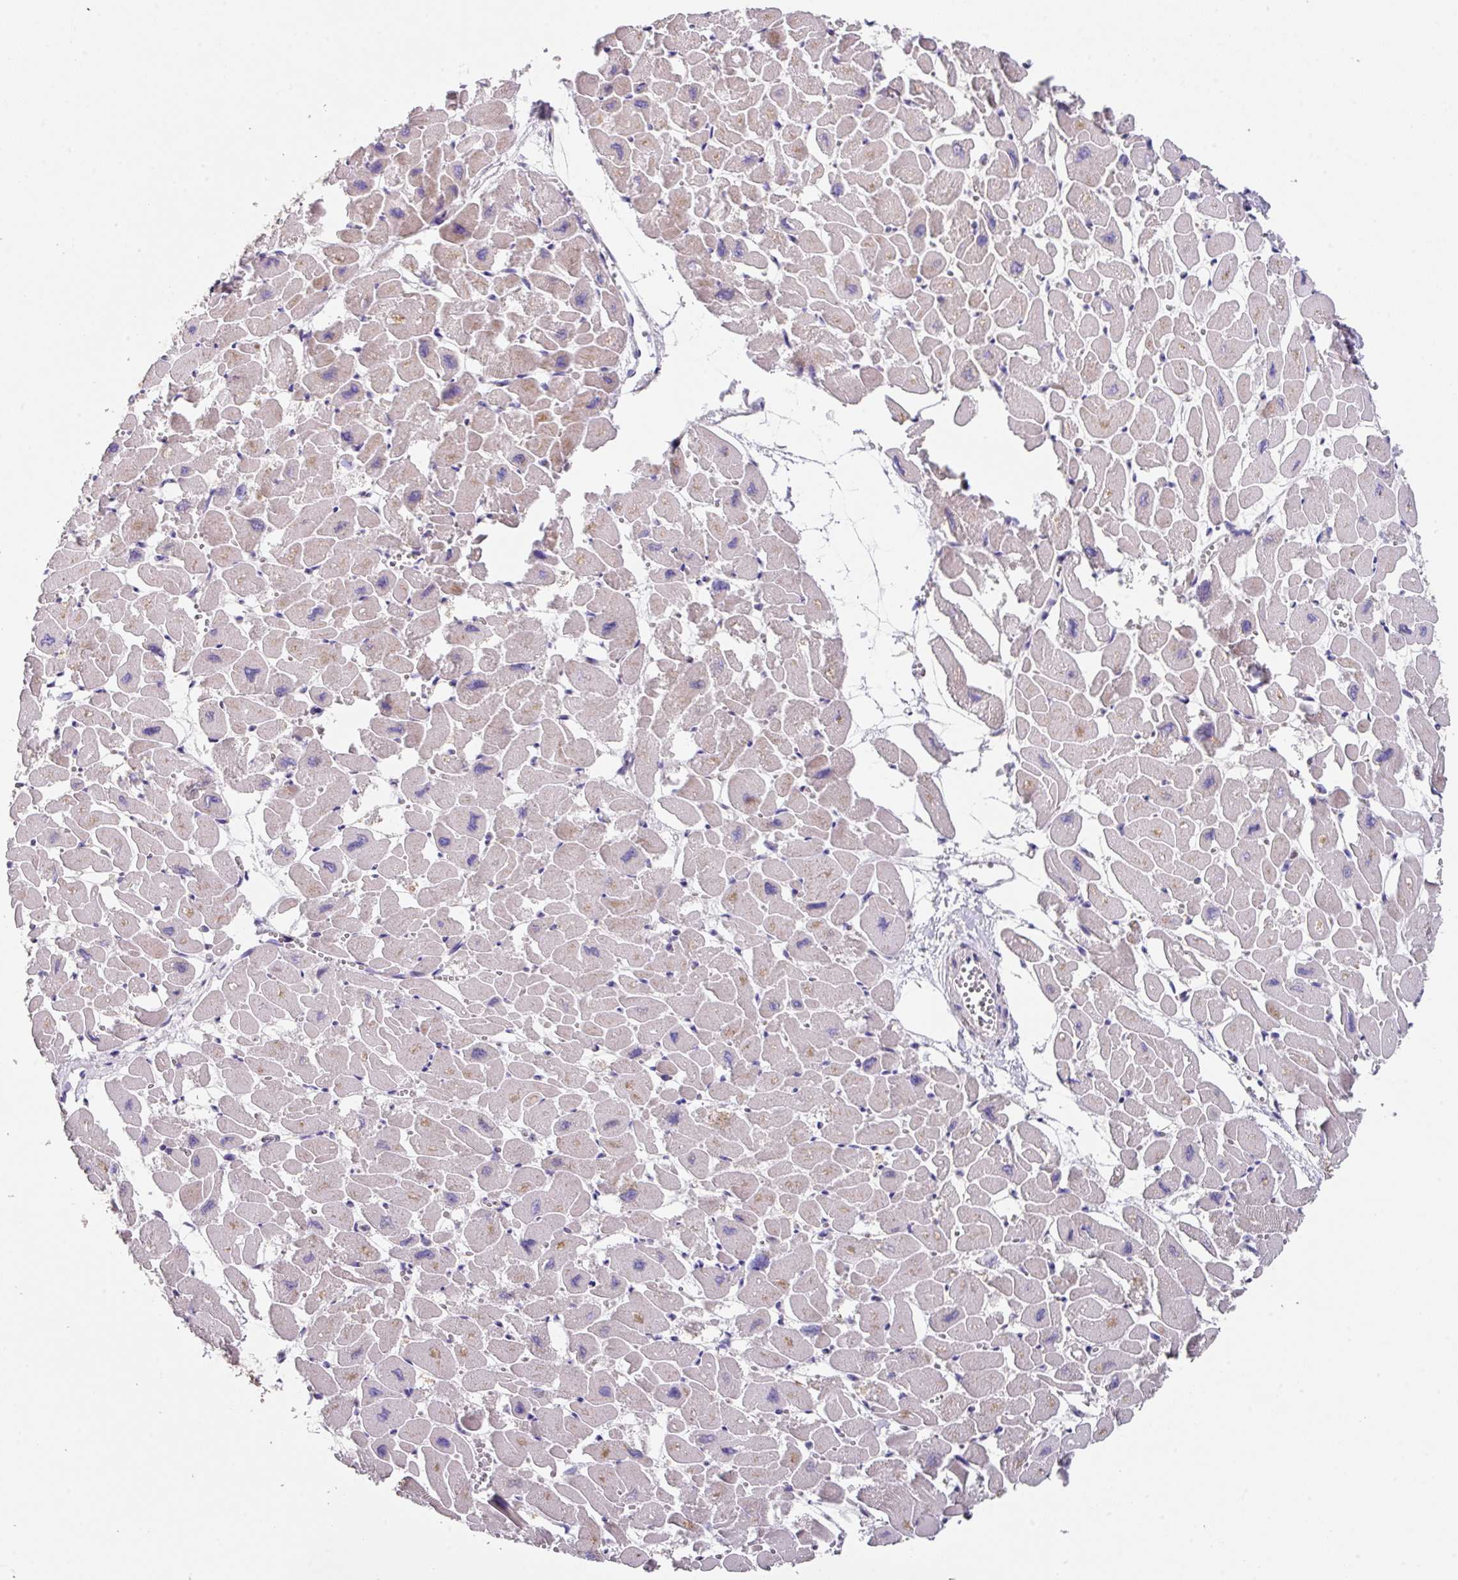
{"staining": {"intensity": "moderate", "quantity": "25%-75%", "location": "cytoplasmic/membranous"}, "tissue": "heart muscle", "cell_type": "Cardiomyocytes", "image_type": "normal", "snomed": [{"axis": "morphology", "description": "Normal tissue, NOS"}, {"axis": "topography", "description": "Heart"}], "caption": "Cardiomyocytes reveal medium levels of moderate cytoplasmic/membranous positivity in about 25%-75% of cells in unremarkable heart muscle. Using DAB (brown) and hematoxylin (blue) stains, captured at high magnification using brightfield microscopy.", "gene": "EIF4B", "patient": {"sex": "male", "age": 54}}